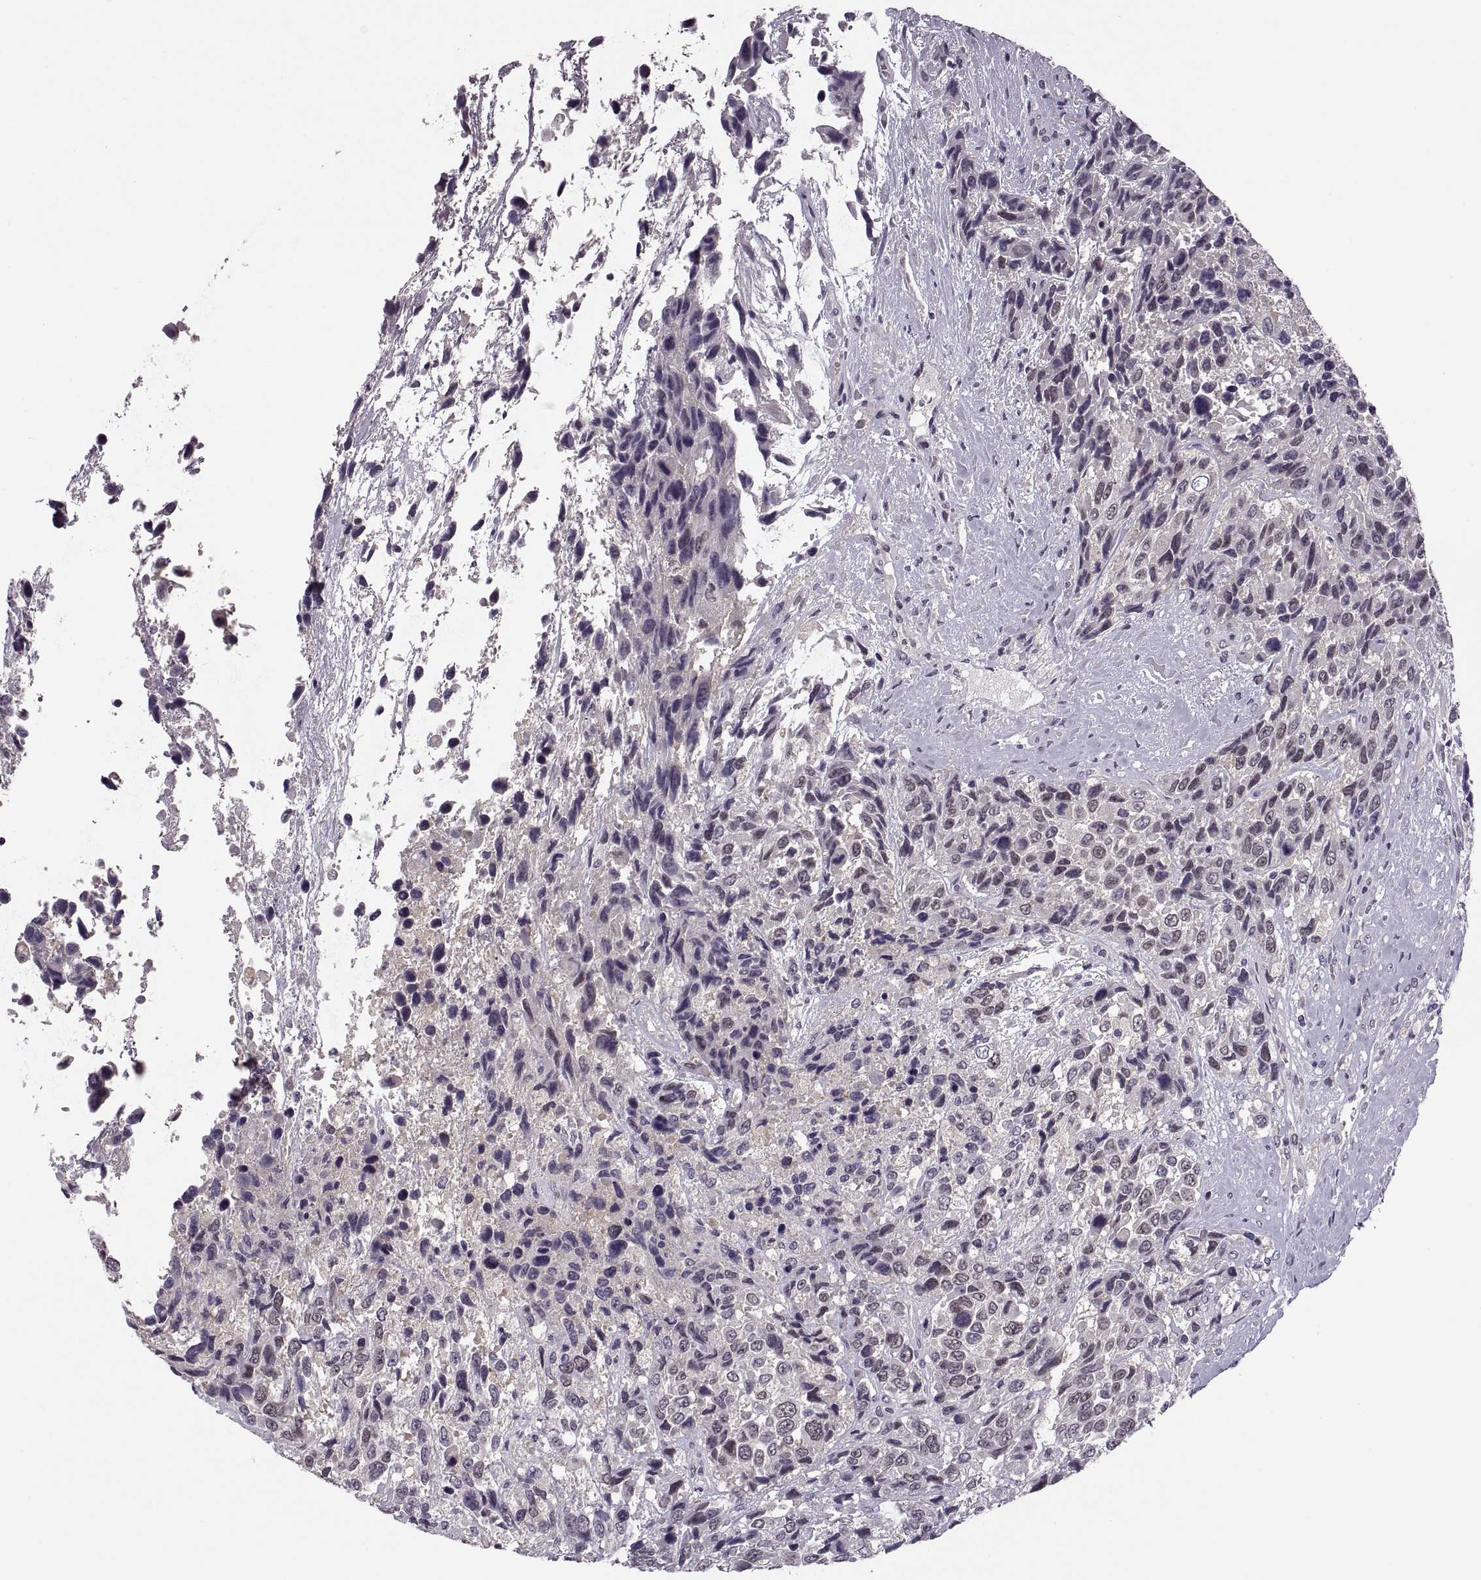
{"staining": {"intensity": "negative", "quantity": "none", "location": "none"}, "tissue": "urothelial cancer", "cell_type": "Tumor cells", "image_type": "cancer", "snomed": [{"axis": "morphology", "description": "Urothelial carcinoma, High grade"}, {"axis": "topography", "description": "Urinary bladder"}], "caption": "Immunohistochemistry histopathology image of urothelial cancer stained for a protein (brown), which displays no staining in tumor cells.", "gene": "CACNA1F", "patient": {"sex": "female", "age": 70}}